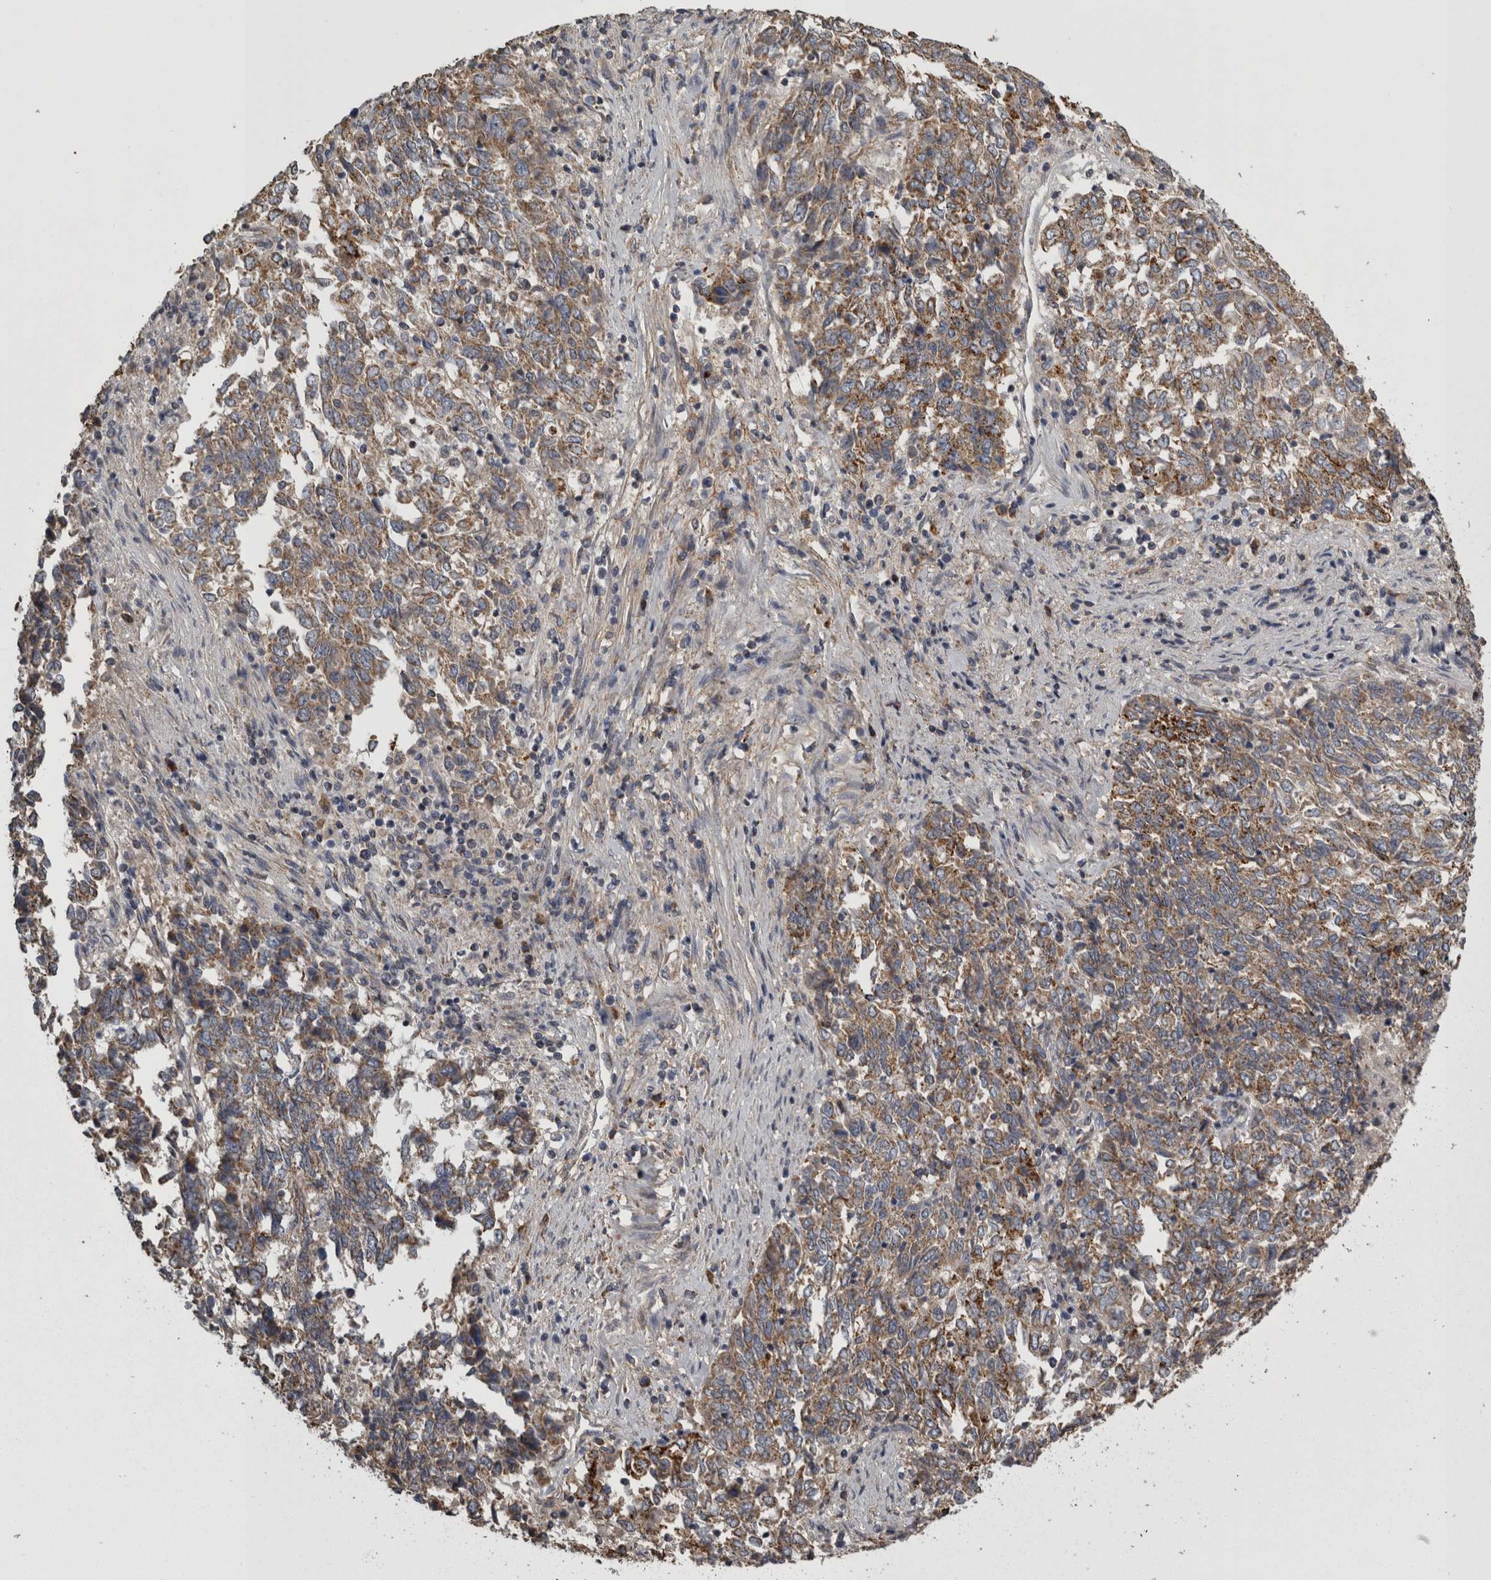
{"staining": {"intensity": "moderate", "quantity": ">75%", "location": "cytoplasmic/membranous"}, "tissue": "endometrial cancer", "cell_type": "Tumor cells", "image_type": "cancer", "snomed": [{"axis": "morphology", "description": "Adenocarcinoma, NOS"}, {"axis": "topography", "description": "Endometrium"}], "caption": "Endometrial cancer (adenocarcinoma) tissue demonstrates moderate cytoplasmic/membranous expression in about >75% of tumor cells", "gene": "FRK", "patient": {"sex": "female", "age": 80}}